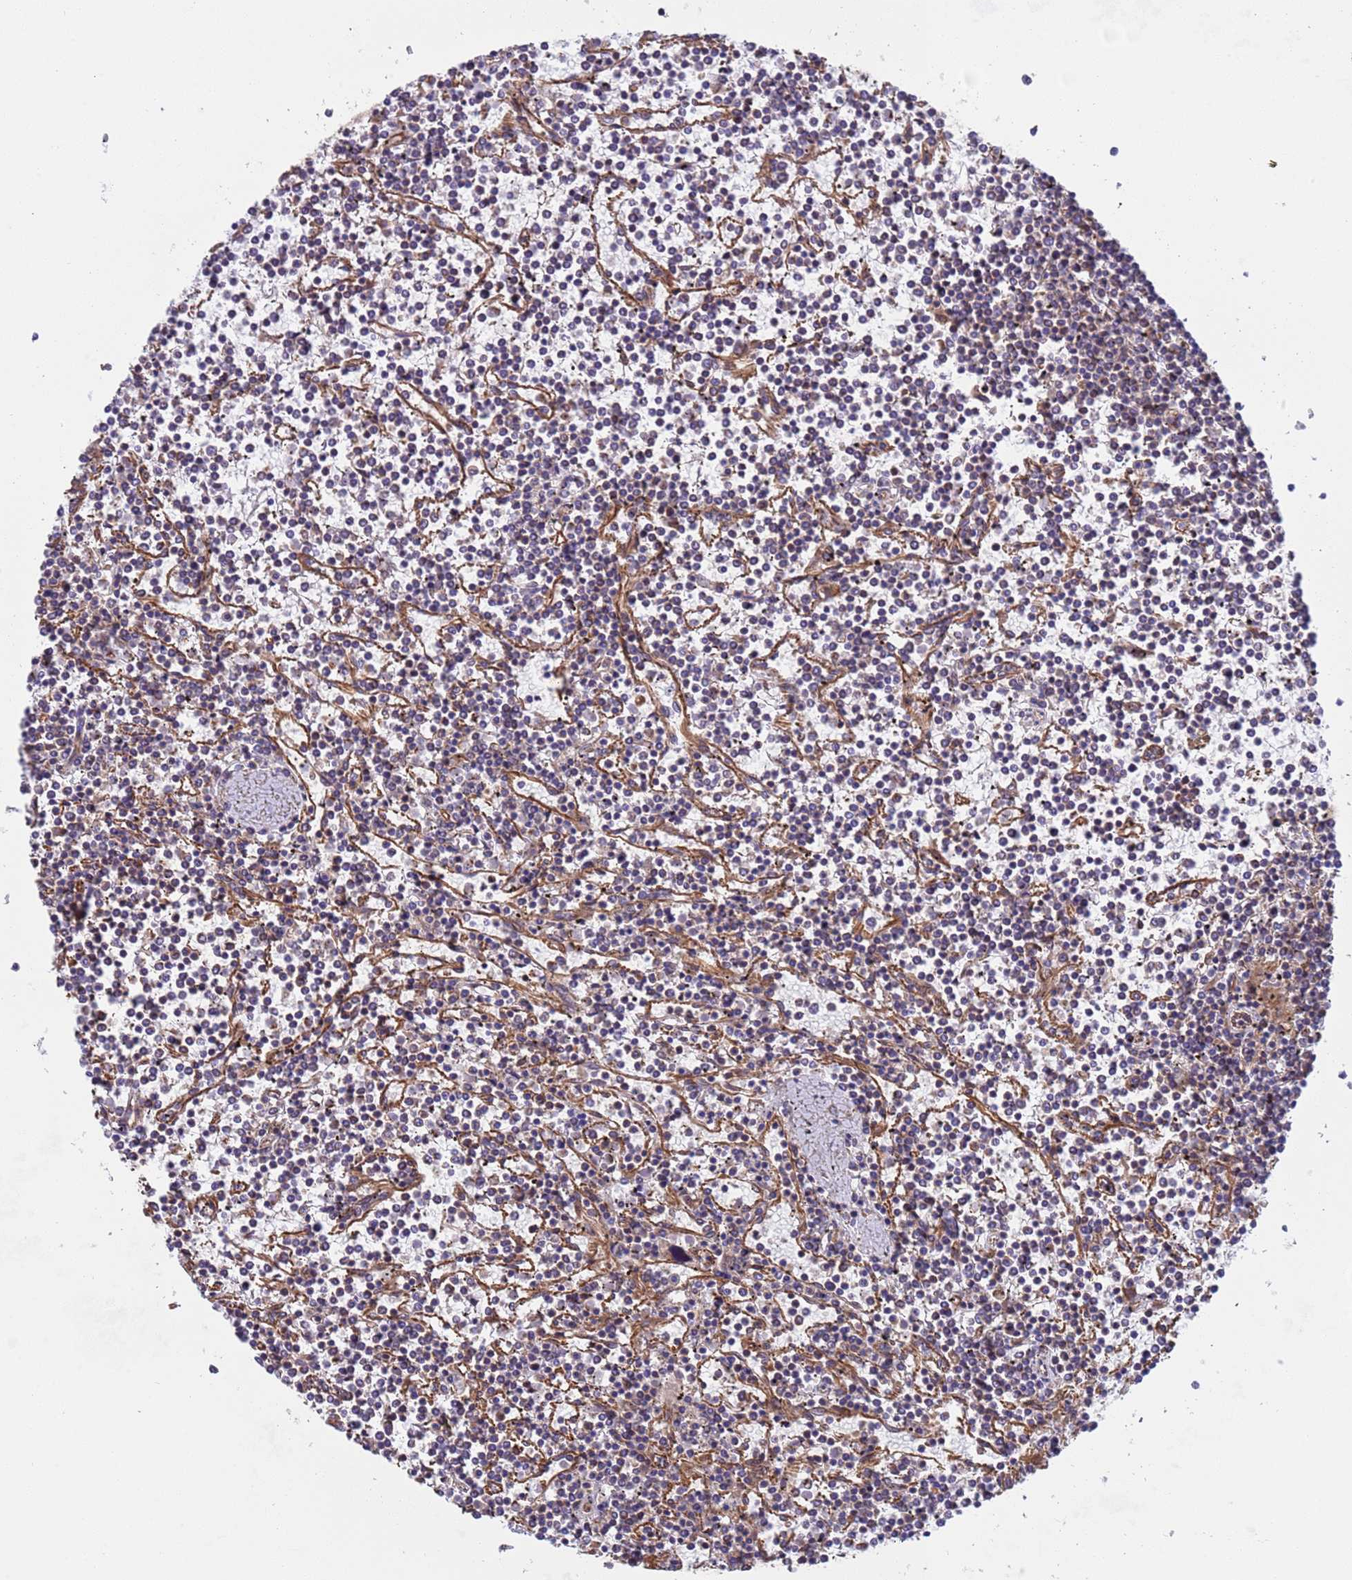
{"staining": {"intensity": "negative", "quantity": "none", "location": "none"}, "tissue": "lymphoma", "cell_type": "Tumor cells", "image_type": "cancer", "snomed": [{"axis": "morphology", "description": "Malignant lymphoma, non-Hodgkin's type, Low grade"}, {"axis": "topography", "description": "Spleen"}], "caption": "Low-grade malignant lymphoma, non-Hodgkin's type stained for a protein using IHC reveals no staining tumor cells.", "gene": "NUDT12", "patient": {"sex": "female", "age": 19}}